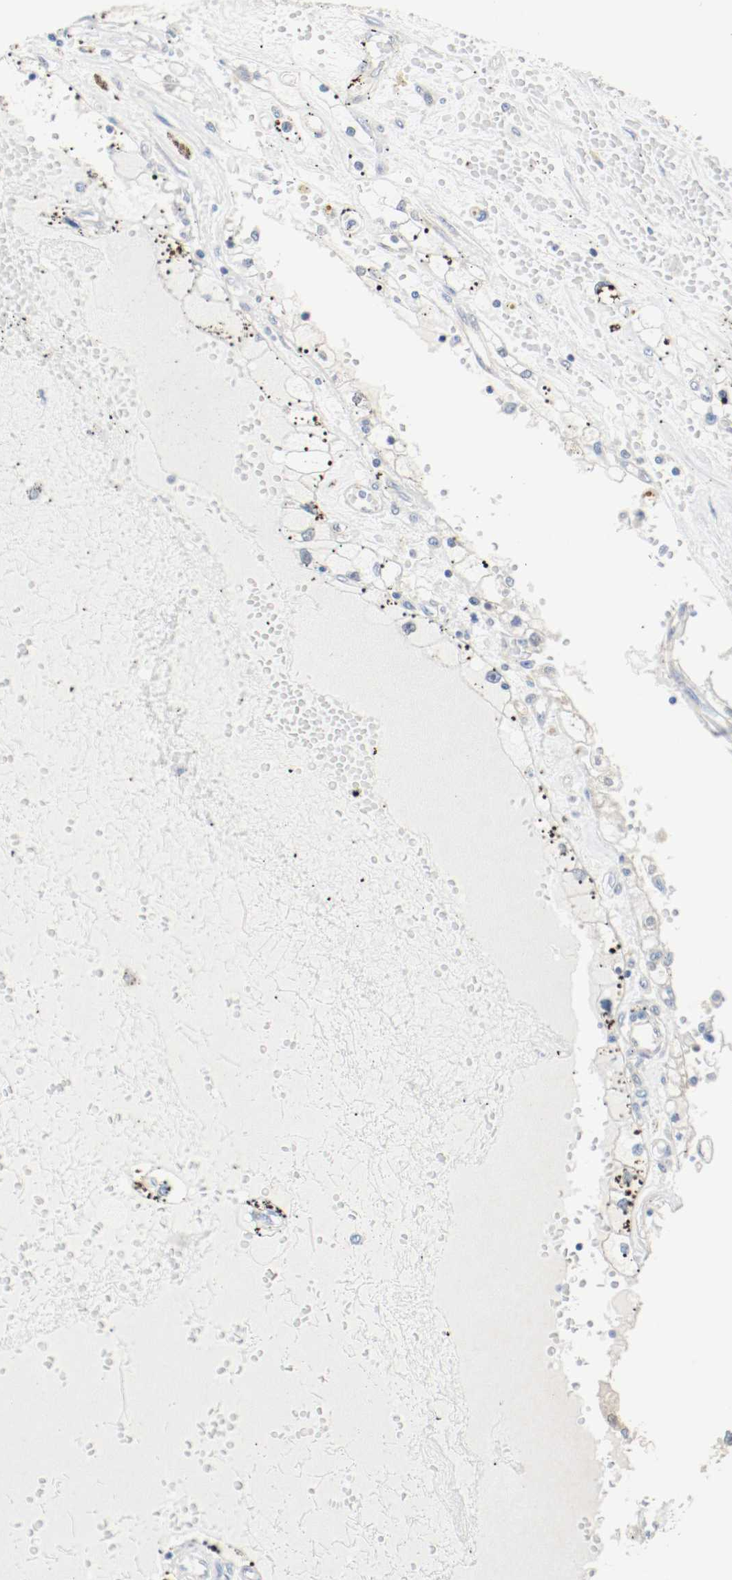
{"staining": {"intensity": "negative", "quantity": "none", "location": "none"}, "tissue": "renal cancer", "cell_type": "Tumor cells", "image_type": "cancer", "snomed": [{"axis": "morphology", "description": "Adenocarcinoma, NOS"}, {"axis": "topography", "description": "Kidney"}], "caption": "Tumor cells show no significant expression in renal cancer. (DAB immunohistochemistry, high magnification).", "gene": "PPME1", "patient": {"sex": "male", "age": 56}}